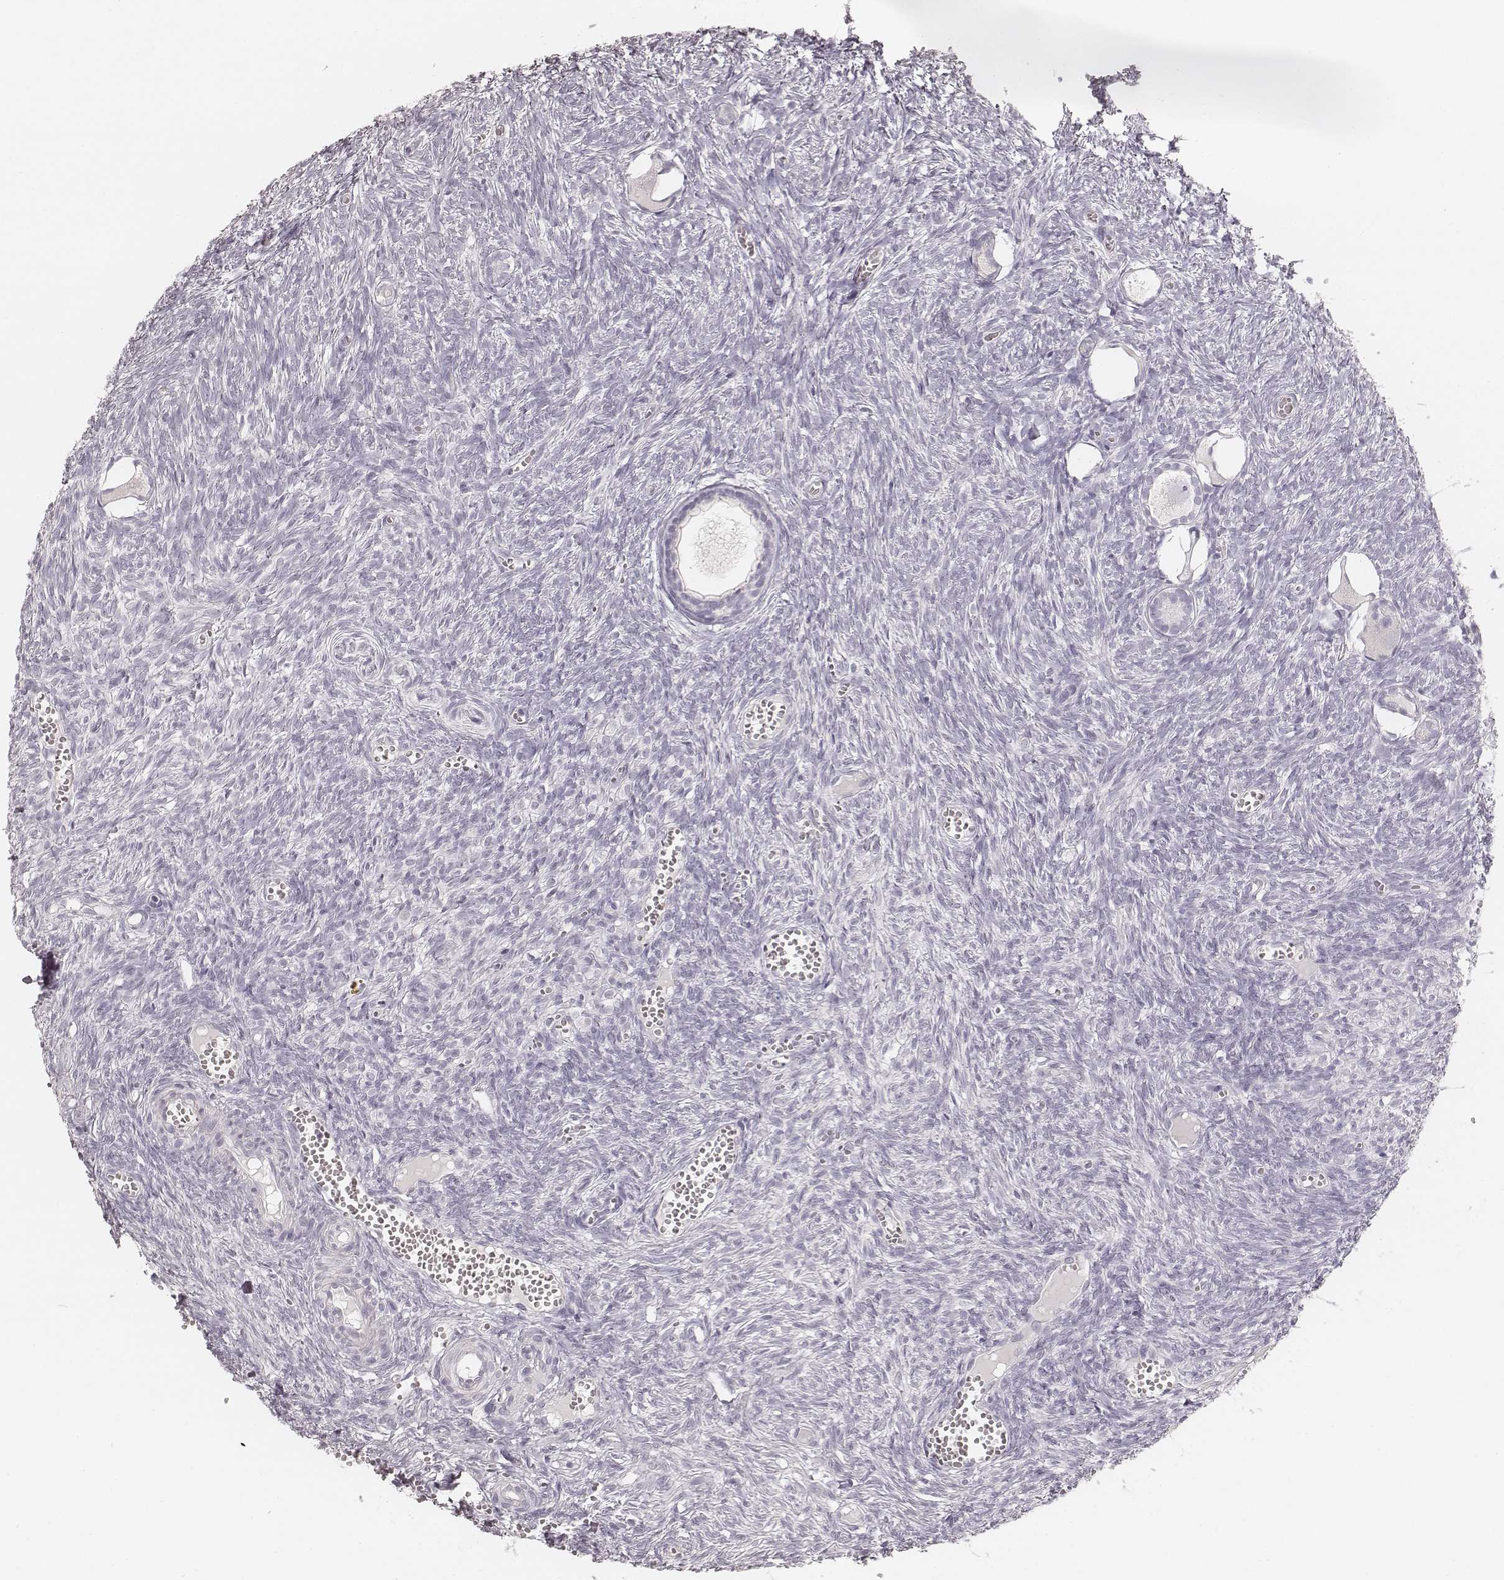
{"staining": {"intensity": "negative", "quantity": "none", "location": "none"}, "tissue": "ovary", "cell_type": "Follicle cells", "image_type": "normal", "snomed": [{"axis": "morphology", "description": "Normal tissue, NOS"}, {"axis": "topography", "description": "Ovary"}], "caption": "The micrograph exhibits no staining of follicle cells in unremarkable ovary. Nuclei are stained in blue.", "gene": "HNF4G", "patient": {"sex": "female", "age": 43}}